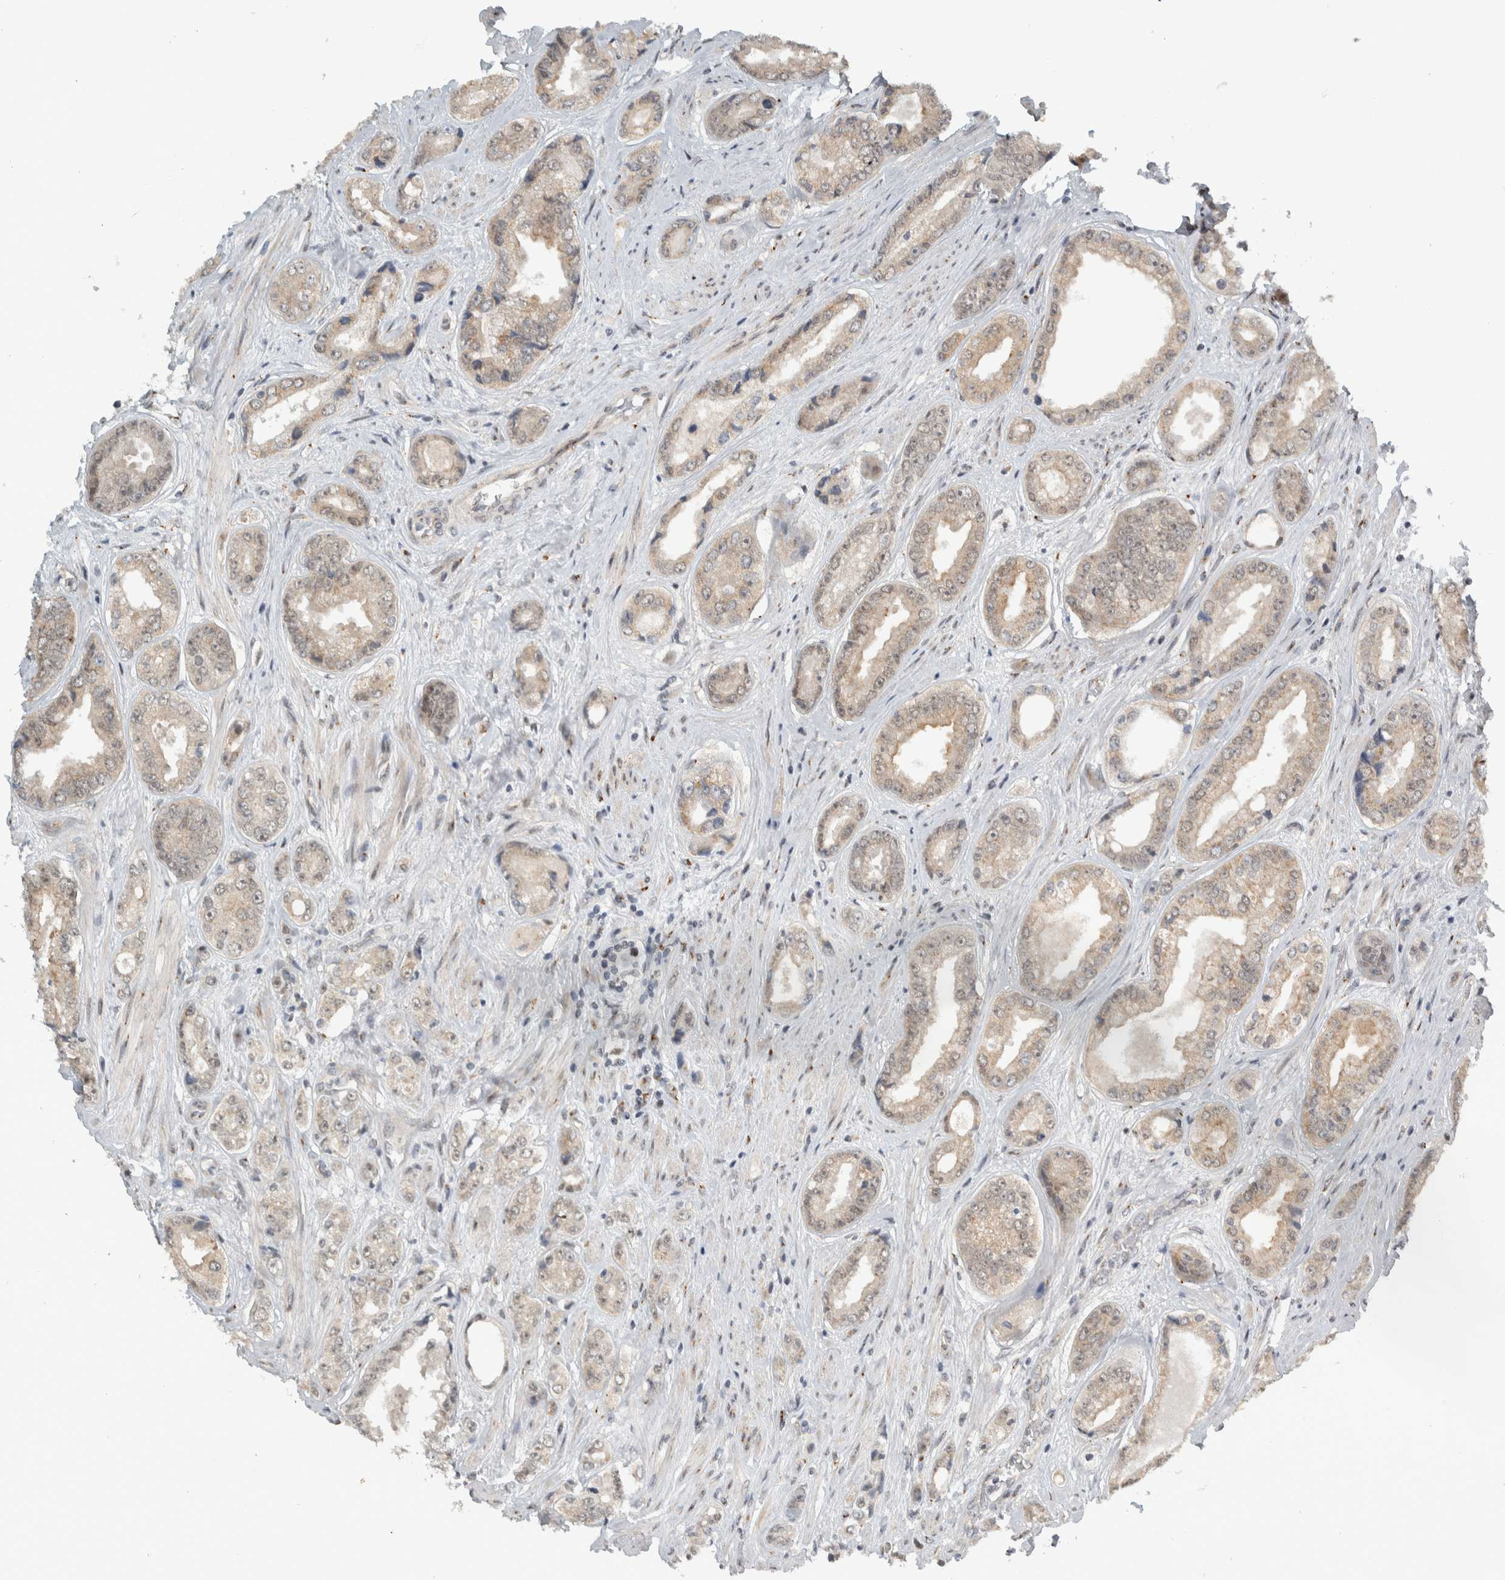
{"staining": {"intensity": "negative", "quantity": "none", "location": "none"}, "tissue": "prostate cancer", "cell_type": "Tumor cells", "image_type": "cancer", "snomed": [{"axis": "morphology", "description": "Adenocarcinoma, High grade"}, {"axis": "topography", "description": "Prostate"}], "caption": "This is an IHC micrograph of human high-grade adenocarcinoma (prostate). There is no expression in tumor cells.", "gene": "ZMYND8", "patient": {"sex": "male", "age": 61}}